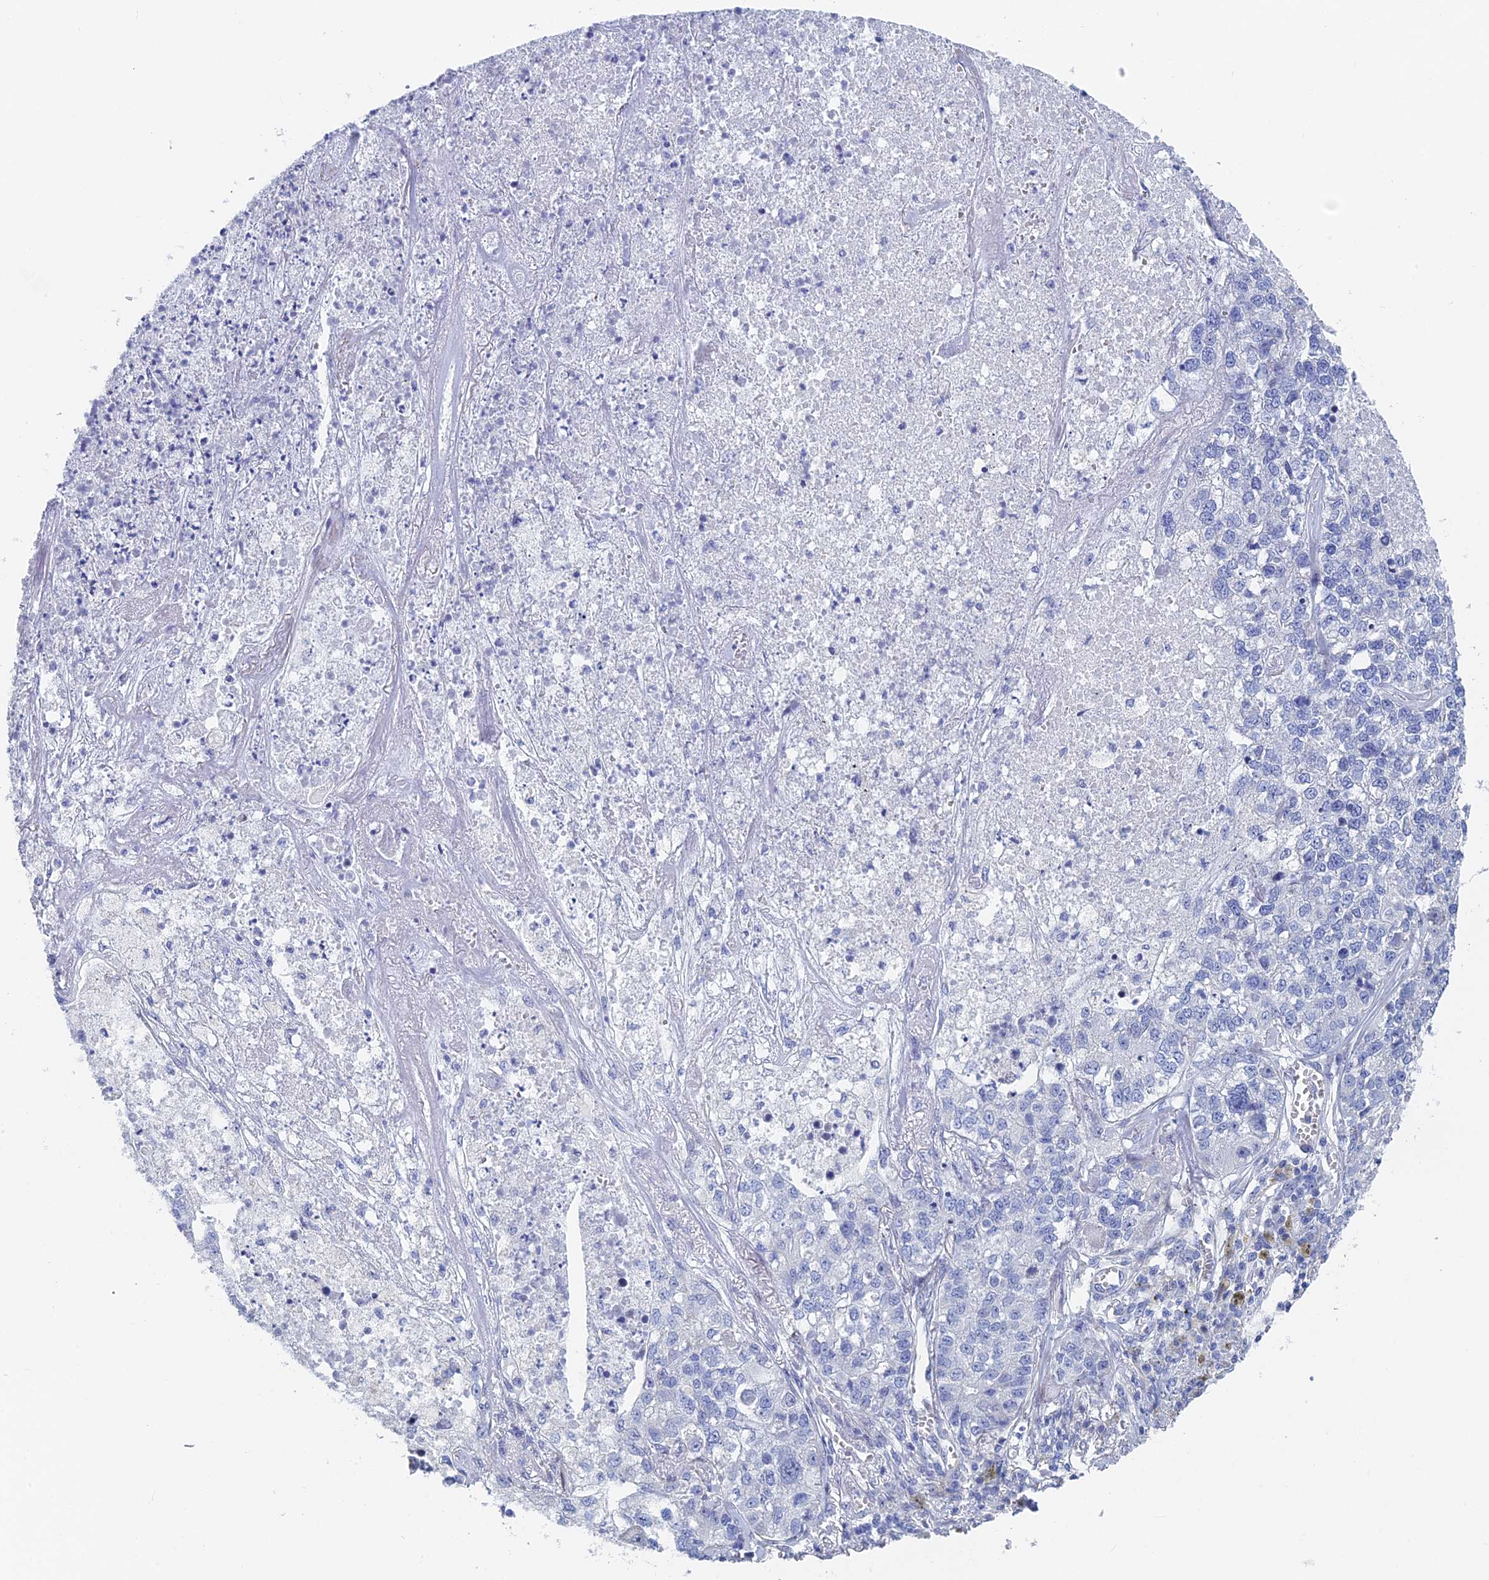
{"staining": {"intensity": "negative", "quantity": "none", "location": "none"}, "tissue": "lung cancer", "cell_type": "Tumor cells", "image_type": "cancer", "snomed": [{"axis": "morphology", "description": "Adenocarcinoma, NOS"}, {"axis": "topography", "description": "Lung"}], "caption": "DAB immunohistochemical staining of lung cancer (adenocarcinoma) exhibits no significant expression in tumor cells.", "gene": "DRGX", "patient": {"sex": "male", "age": 49}}